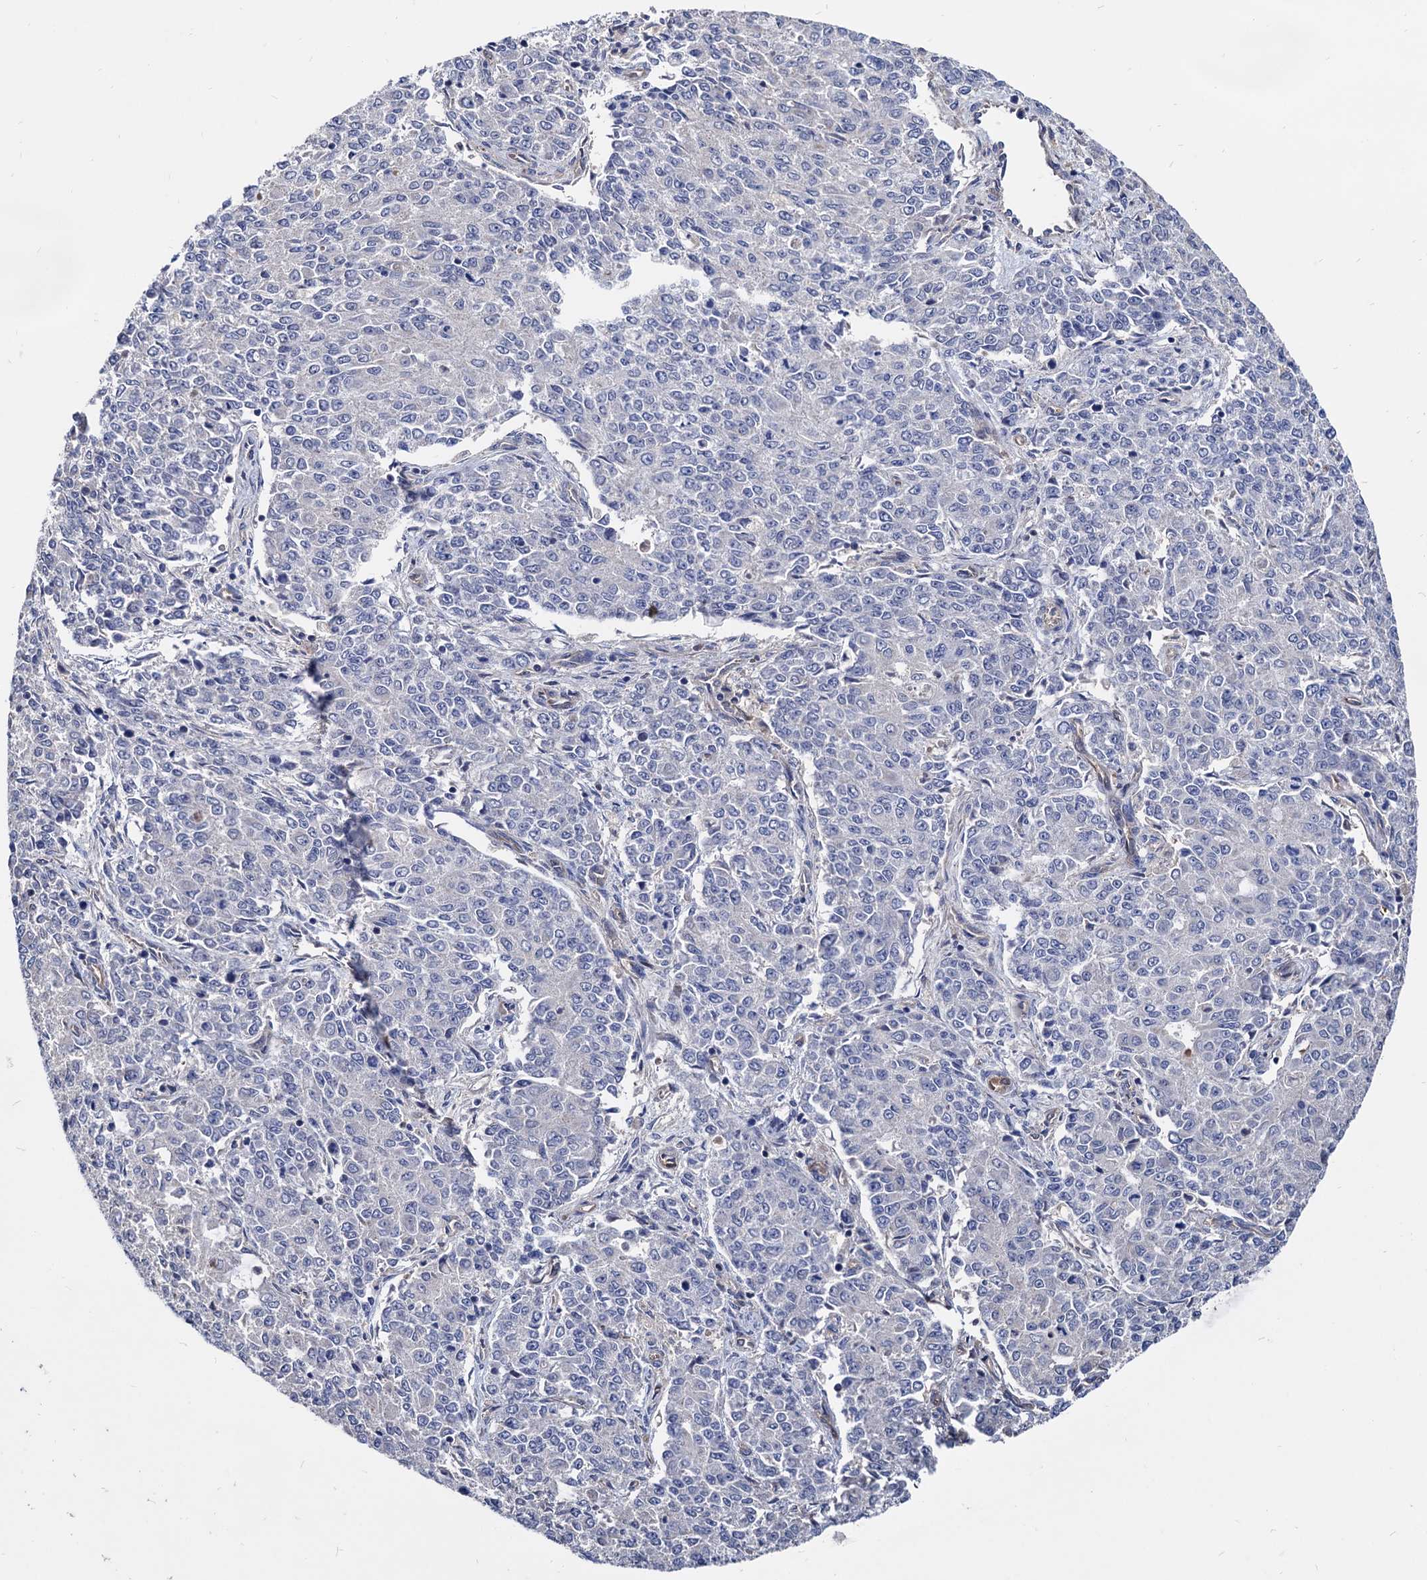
{"staining": {"intensity": "negative", "quantity": "none", "location": "none"}, "tissue": "endometrial cancer", "cell_type": "Tumor cells", "image_type": "cancer", "snomed": [{"axis": "morphology", "description": "Adenocarcinoma, NOS"}, {"axis": "topography", "description": "Endometrium"}], "caption": "High magnification brightfield microscopy of adenocarcinoma (endometrial) stained with DAB (3,3'-diaminobenzidine) (brown) and counterstained with hematoxylin (blue): tumor cells show no significant expression. Brightfield microscopy of immunohistochemistry (IHC) stained with DAB (brown) and hematoxylin (blue), captured at high magnification.", "gene": "CPPED1", "patient": {"sex": "female", "age": 50}}